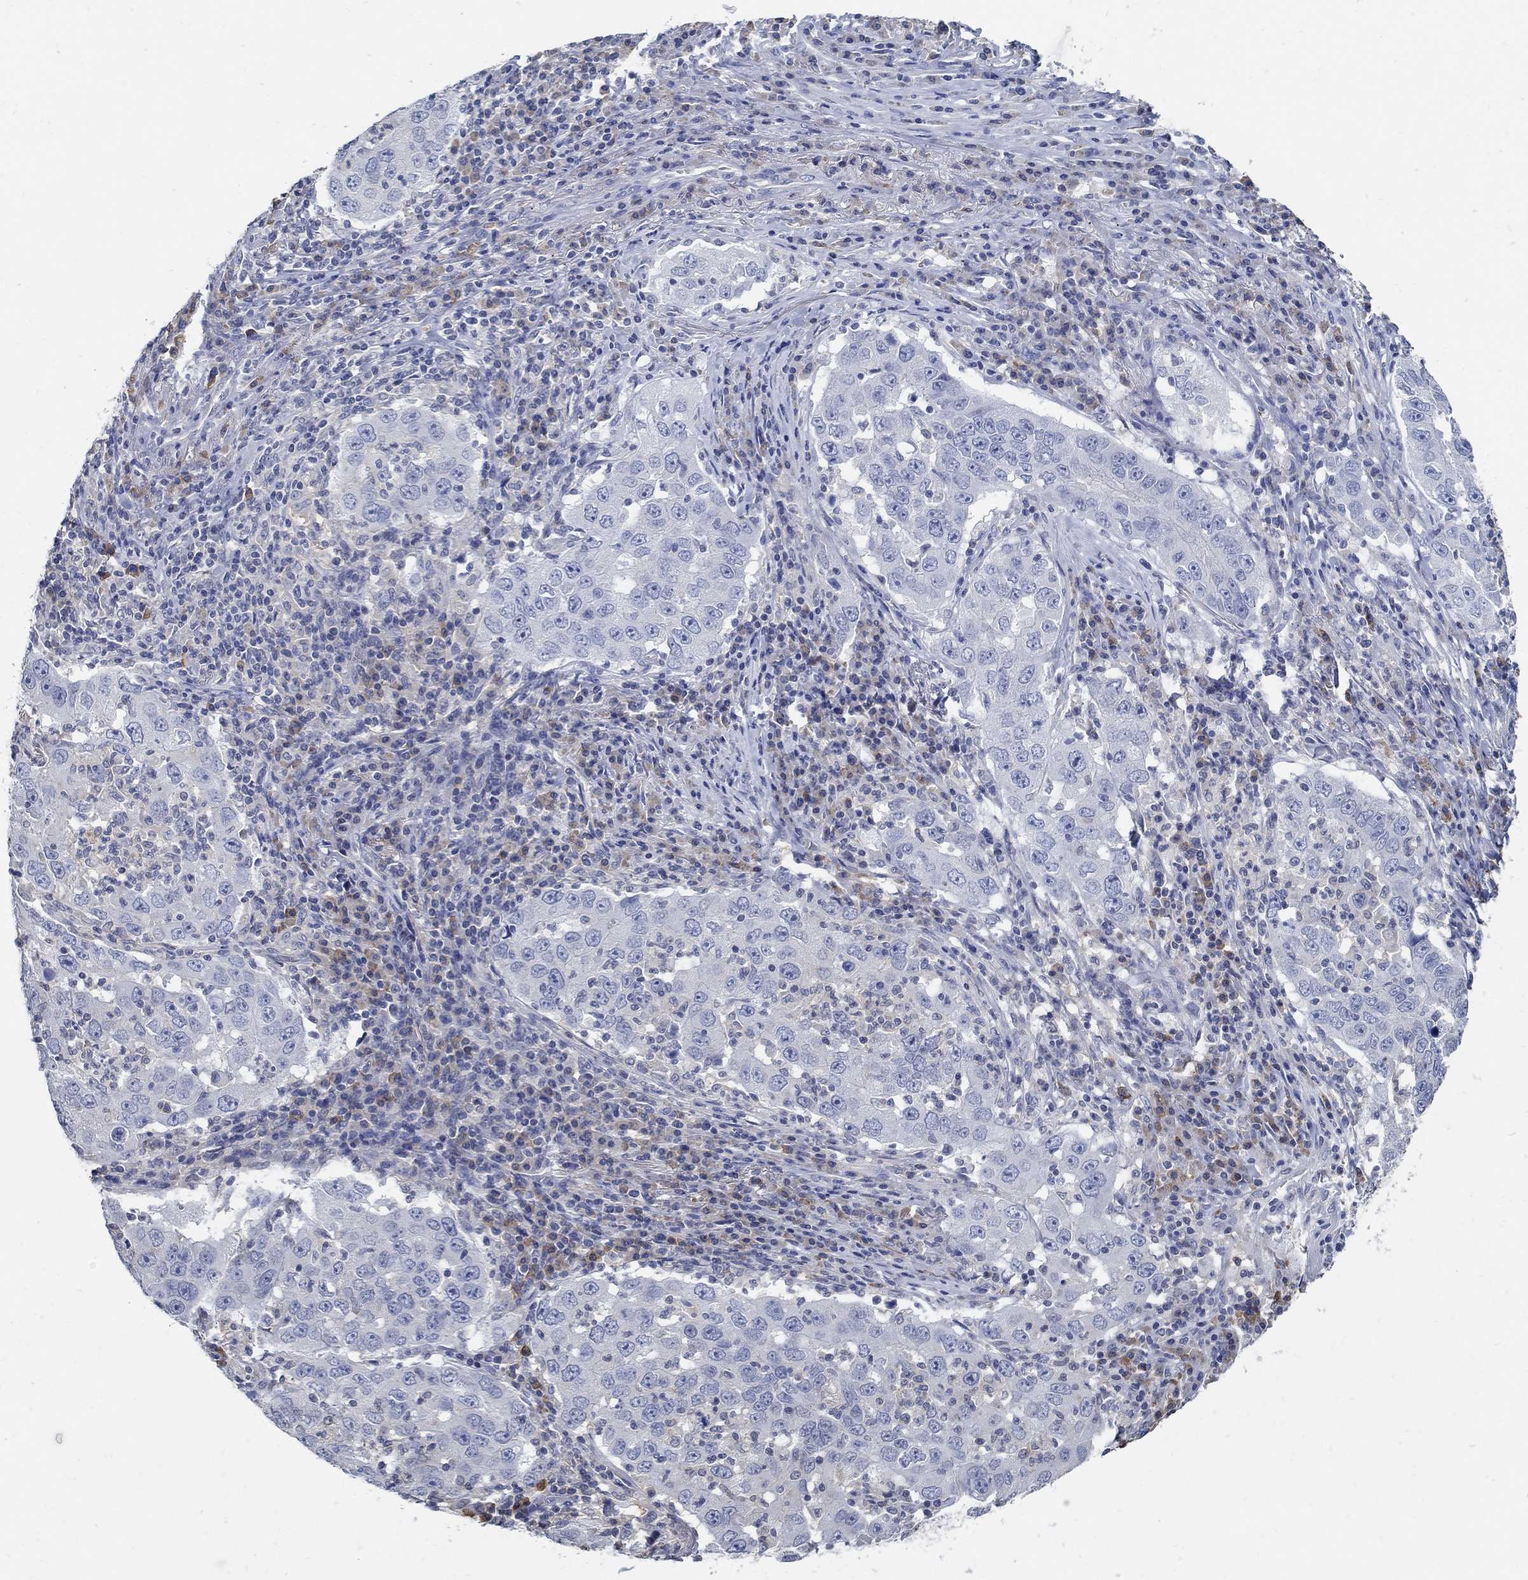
{"staining": {"intensity": "negative", "quantity": "none", "location": "none"}, "tissue": "lung cancer", "cell_type": "Tumor cells", "image_type": "cancer", "snomed": [{"axis": "morphology", "description": "Adenocarcinoma, NOS"}, {"axis": "topography", "description": "Lung"}], "caption": "Tumor cells are negative for brown protein staining in lung adenocarcinoma.", "gene": "PCDH11X", "patient": {"sex": "male", "age": 73}}